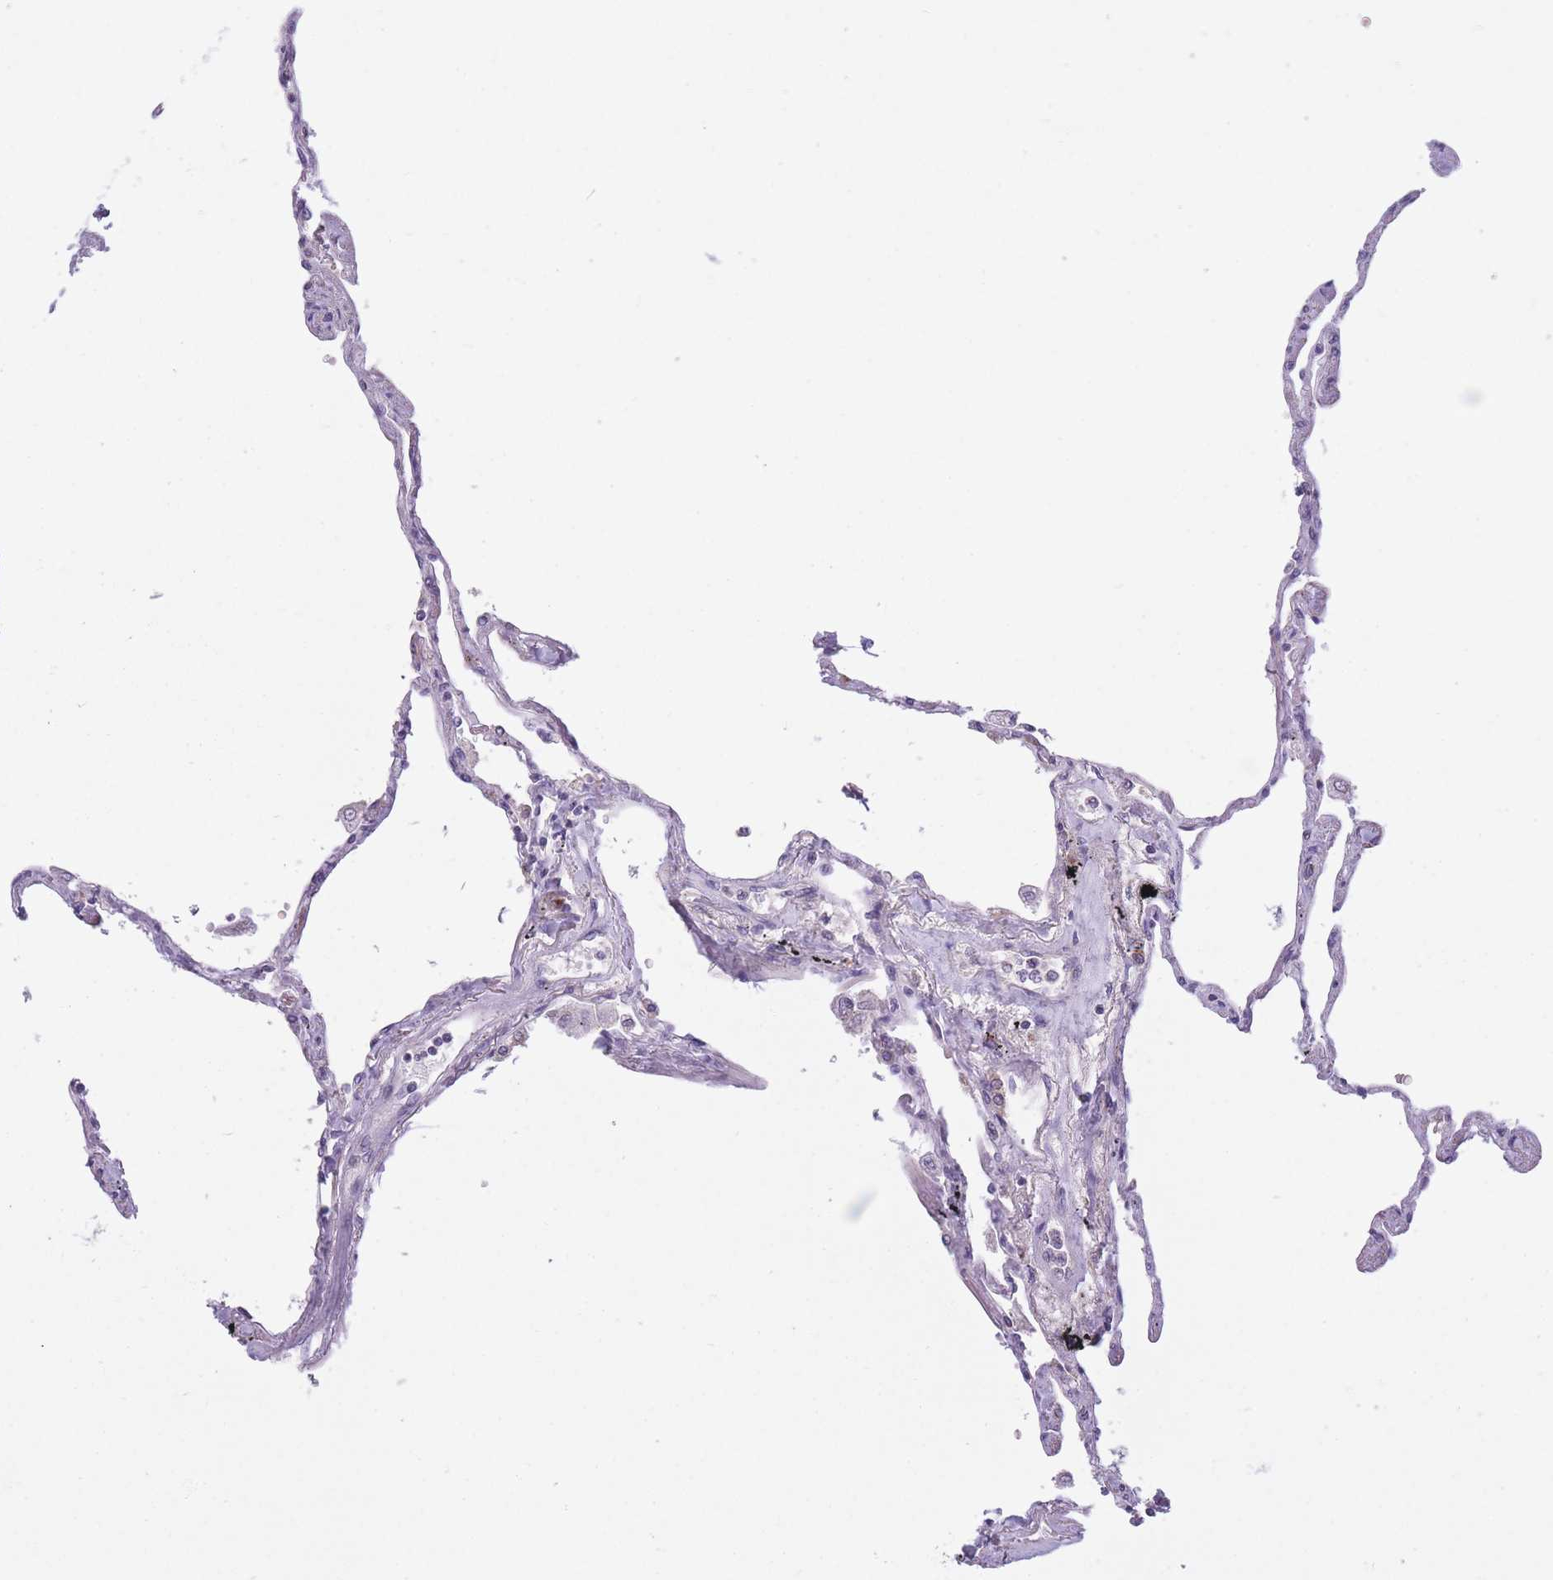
{"staining": {"intensity": "weak", "quantity": "<25%", "location": "cytoplasmic/membranous"}, "tissue": "lung", "cell_type": "Alveolar cells", "image_type": "normal", "snomed": [{"axis": "morphology", "description": "Normal tissue, NOS"}, {"axis": "topography", "description": "Lung"}], "caption": "Alveolar cells show no significant protein staining in normal lung.", "gene": "COPG1", "patient": {"sex": "female", "age": 67}}